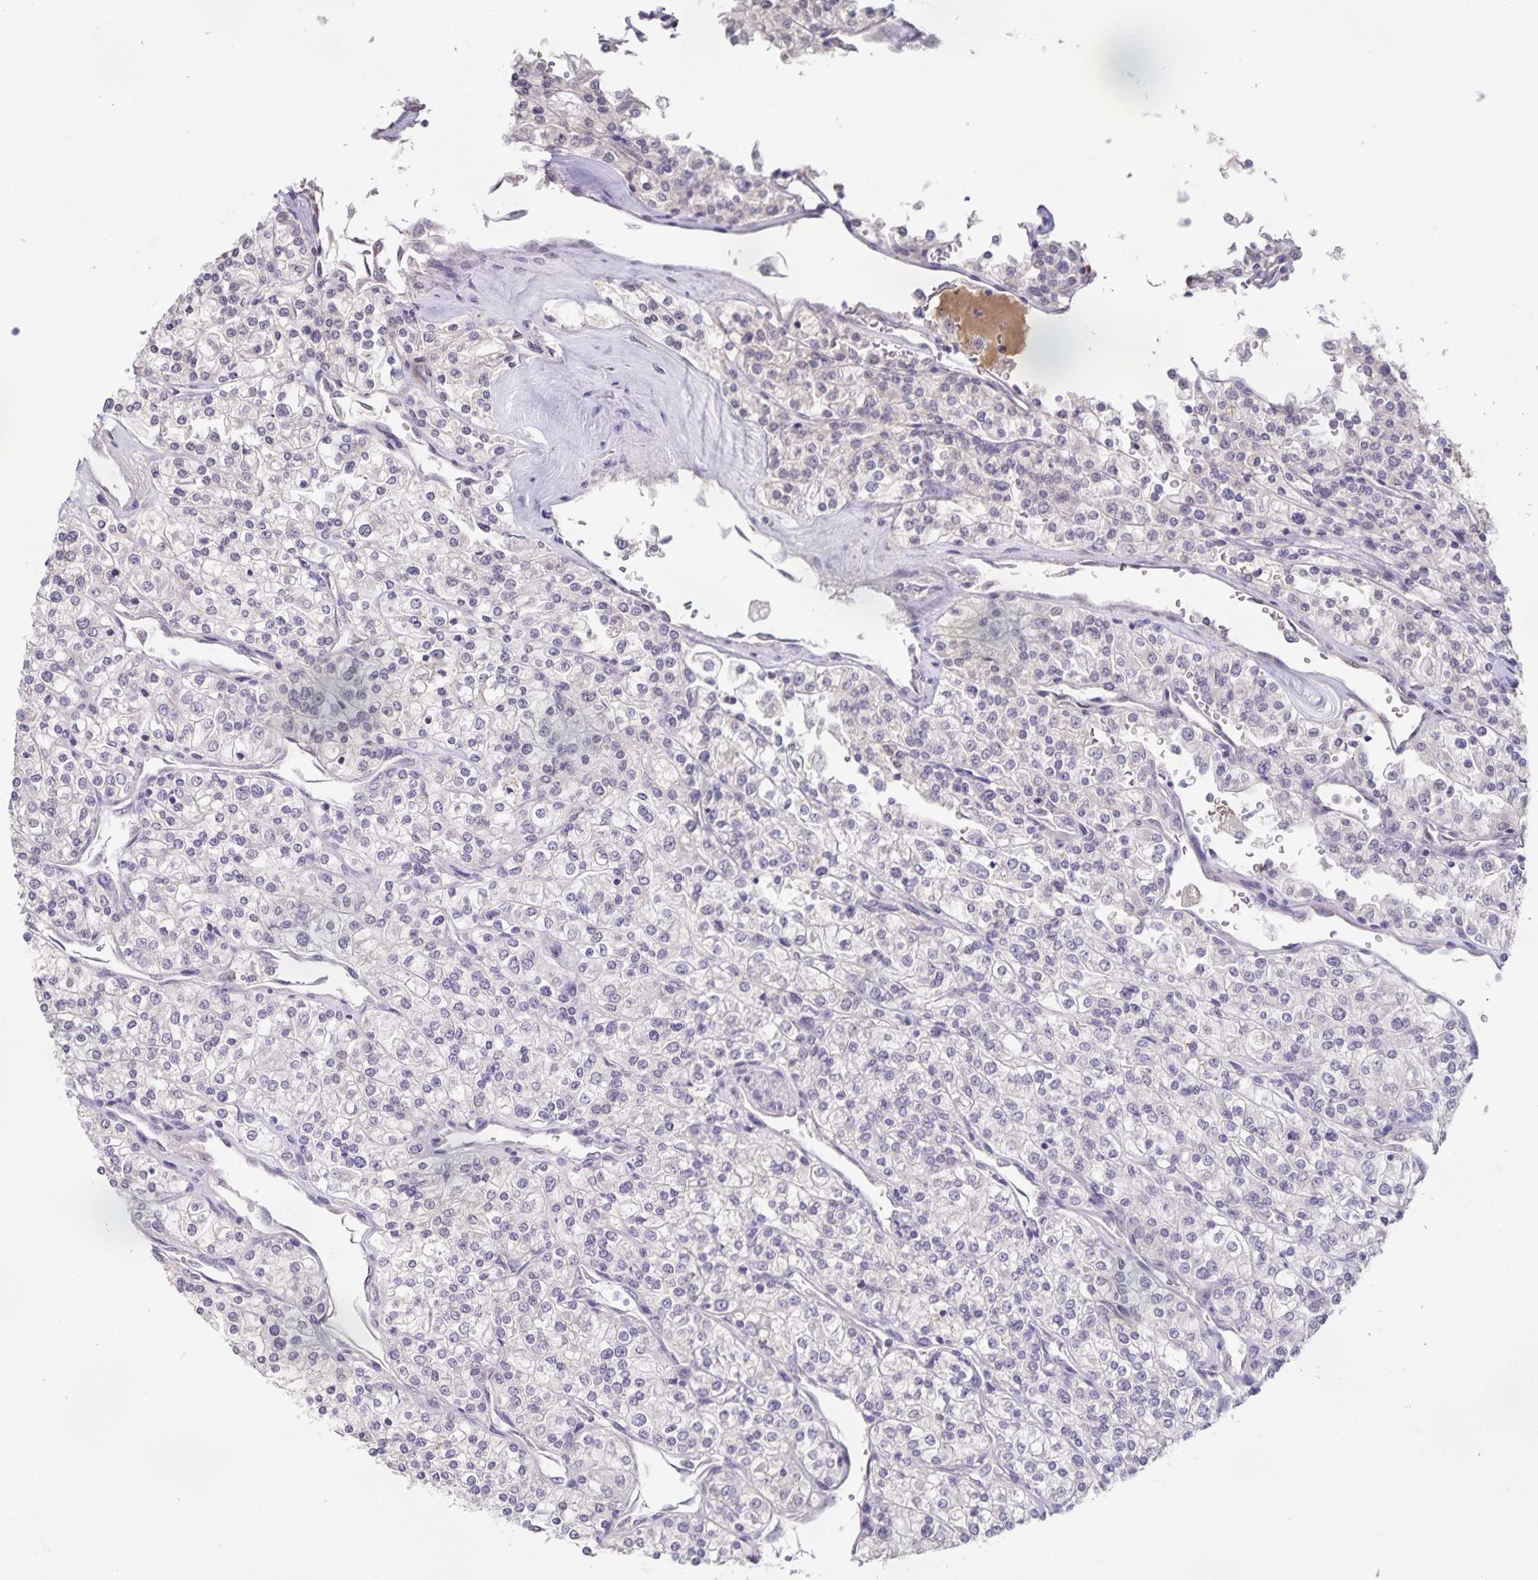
{"staining": {"intensity": "negative", "quantity": "none", "location": "none"}, "tissue": "renal cancer", "cell_type": "Tumor cells", "image_type": "cancer", "snomed": [{"axis": "morphology", "description": "Adenocarcinoma, NOS"}, {"axis": "topography", "description": "Kidney"}], "caption": "The immunohistochemistry micrograph has no significant staining in tumor cells of renal adenocarcinoma tissue.", "gene": "INSL5", "patient": {"sex": "male", "age": 80}}